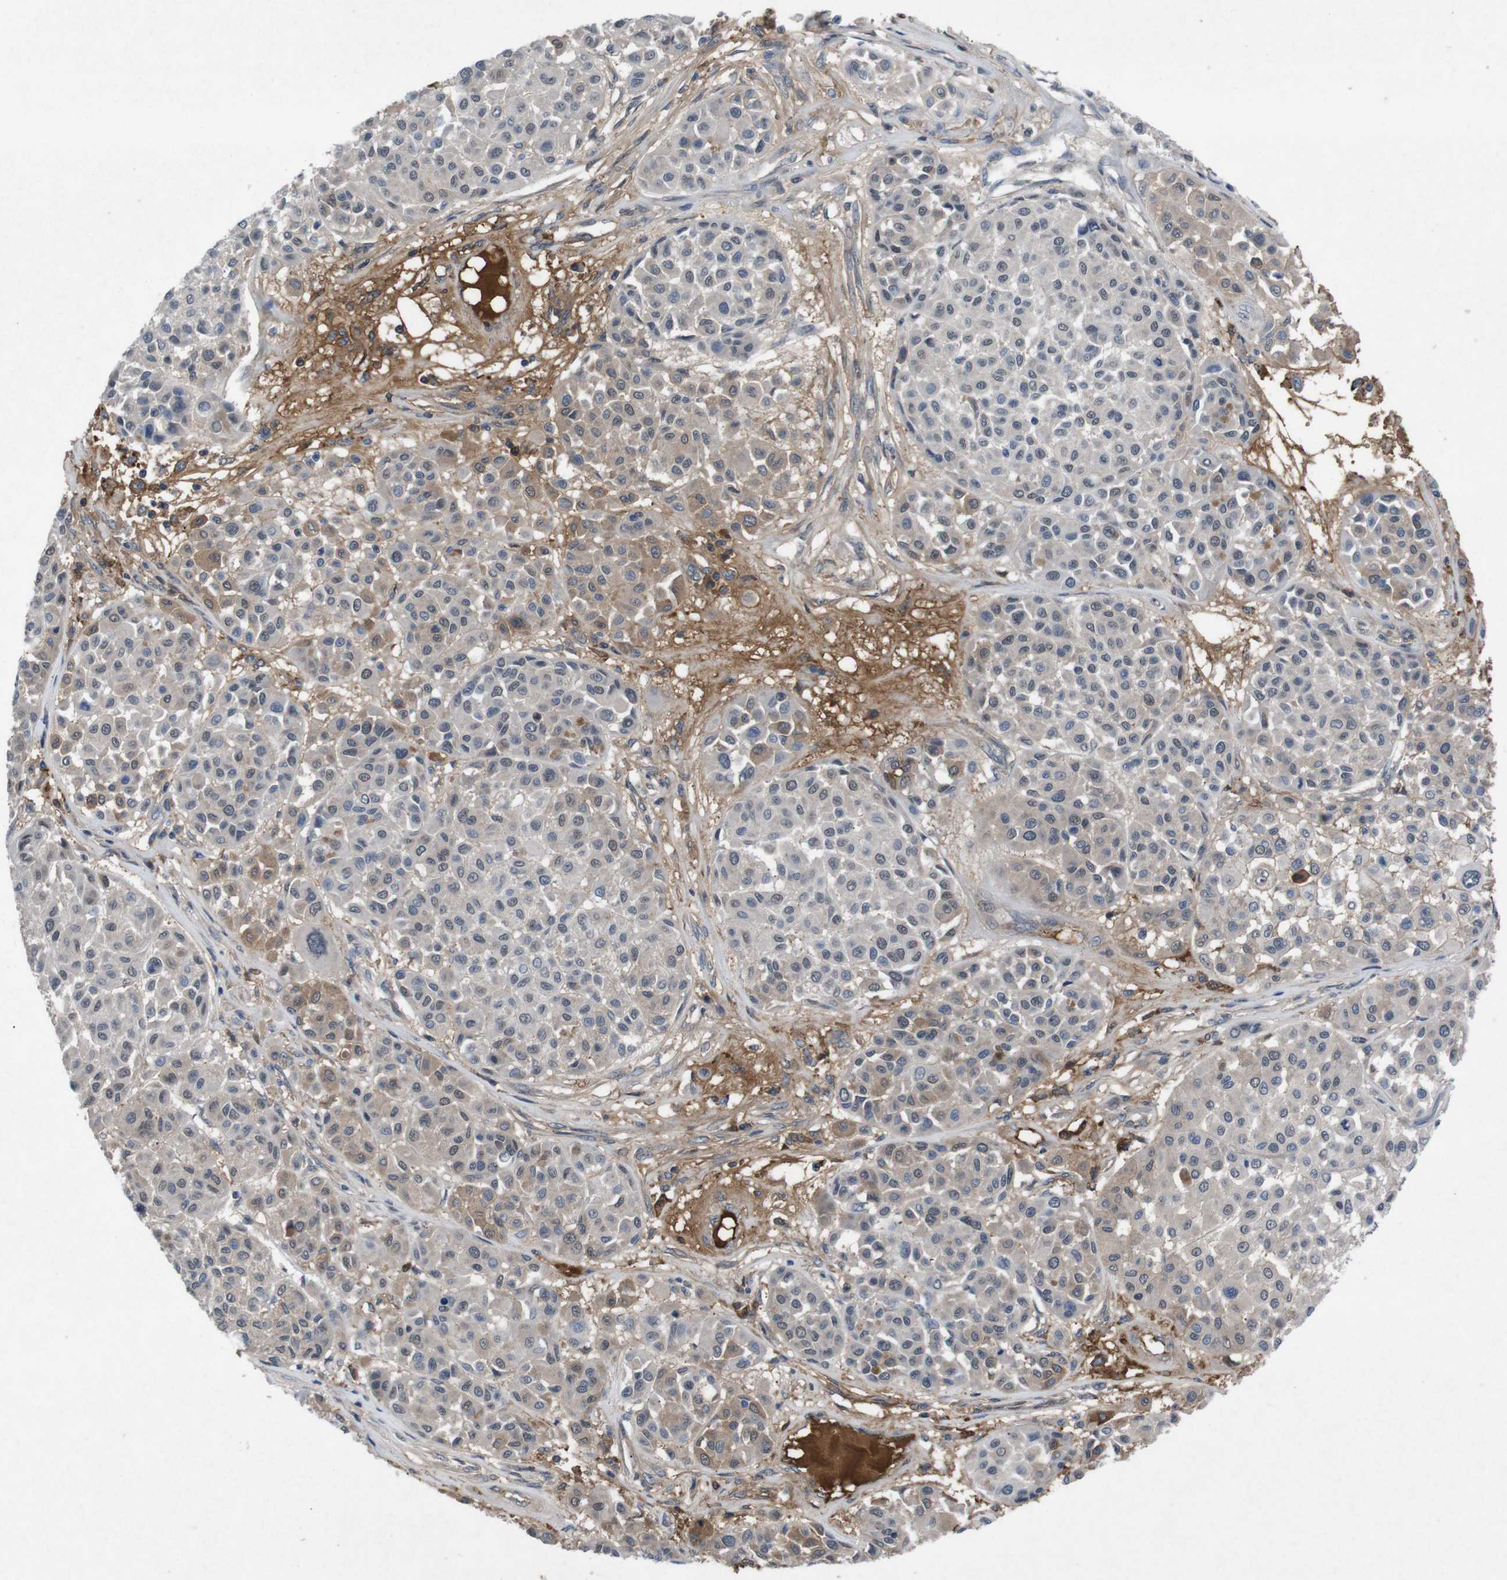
{"staining": {"intensity": "weak", "quantity": "<25%", "location": "cytoplasmic/membranous"}, "tissue": "melanoma", "cell_type": "Tumor cells", "image_type": "cancer", "snomed": [{"axis": "morphology", "description": "Malignant melanoma, Metastatic site"}, {"axis": "topography", "description": "Soft tissue"}], "caption": "A high-resolution micrograph shows immunohistochemistry staining of melanoma, which displays no significant positivity in tumor cells.", "gene": "SPTB", "patient": {"sex": "male", "age": 41}}